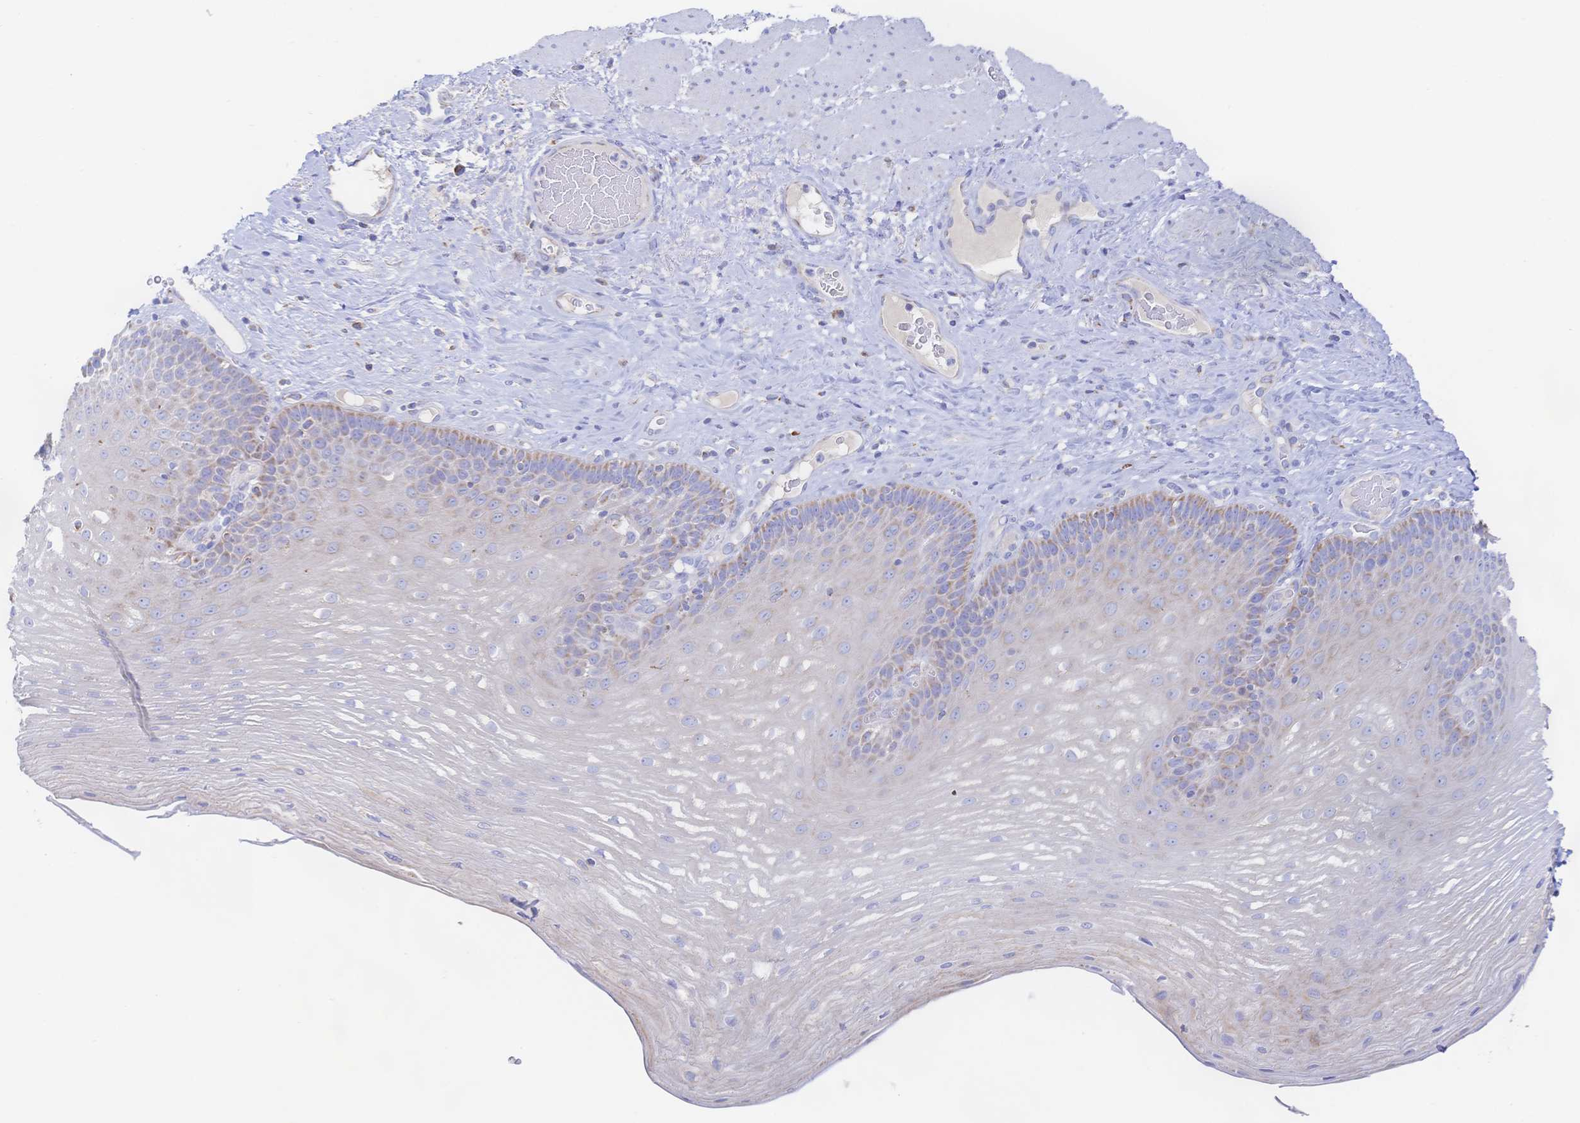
{"staining": {"intensity": "weak", "quantity": "<25%", "location": "cytoplasmic/membranous"}, "tissue": "esophagus", "cell_type": "Squamous epithelial cells", "image_type": "normal", "snomed": [{"axis": "morphology", "description": "Normal tissue, NOS"}, {"axis": "topography", "description": "Esophagus"}], "caption": "The immunohistochemistry (IHC) histopathology image has no significant expression in squamous epithelial cells of esophagus.", "gene": "SYNGR4", "patient": {"sex": "male", "age": 62}}